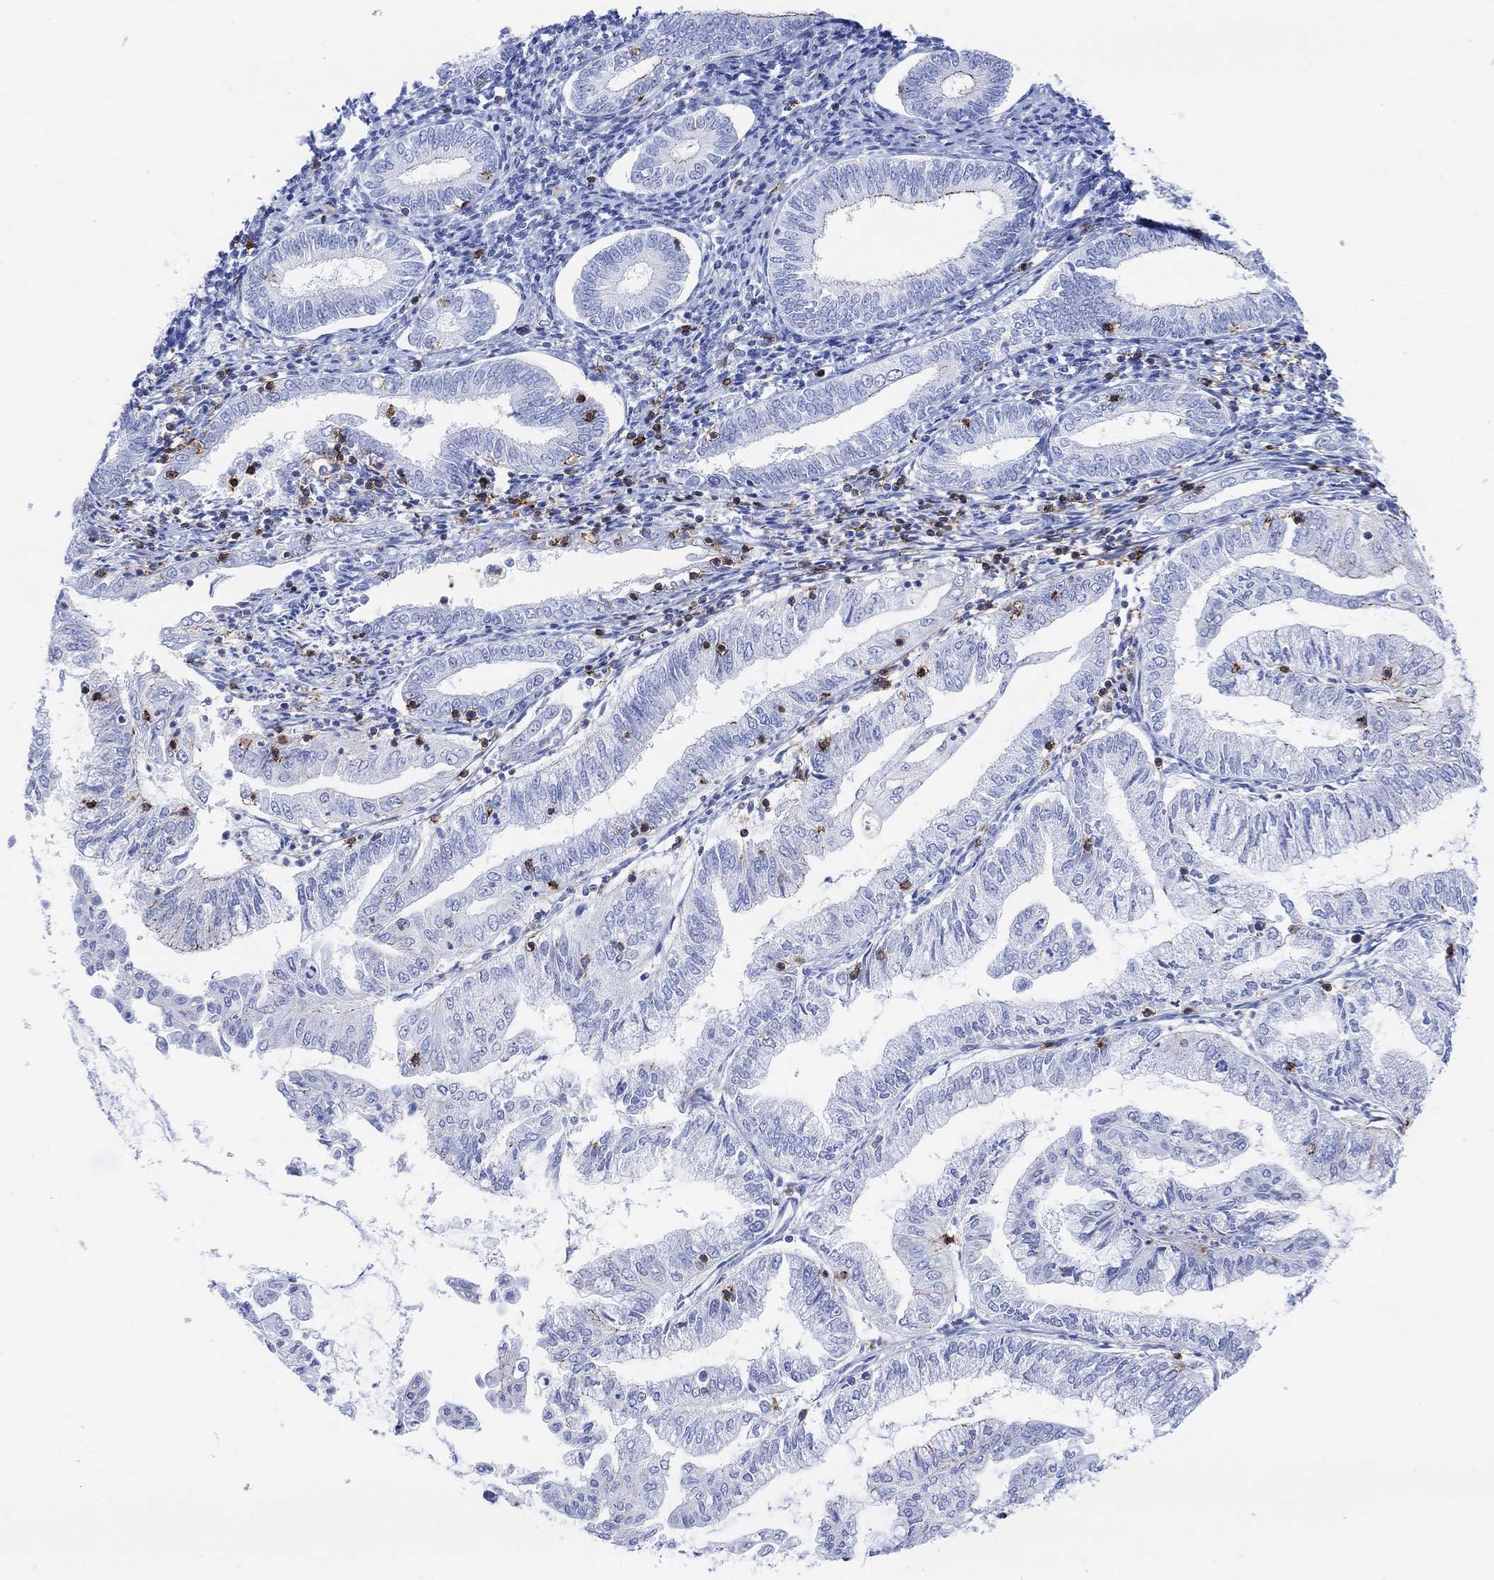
{"staining": {"intensity": "strong", "quantity": "<25%", "location": "cytoplasmic/membranous"}, "tissue": "endometrial cancer", "cell_type": "Tumor cells", "image_type": "cancer", "snomed": [{"axis": "morphology", "description": "Adenocarcinoma, NOS"}, {"axis": "topography", "description": "Endometrium"}], "caption": "Protein analysis of endometrial adenocarcinoma tissue demonstrates strong cytoplasmic/membranous expression in approximately <25% of tumor cells.", "gene": "GPR65", "patient": {"sex": "female", "age": 56}}